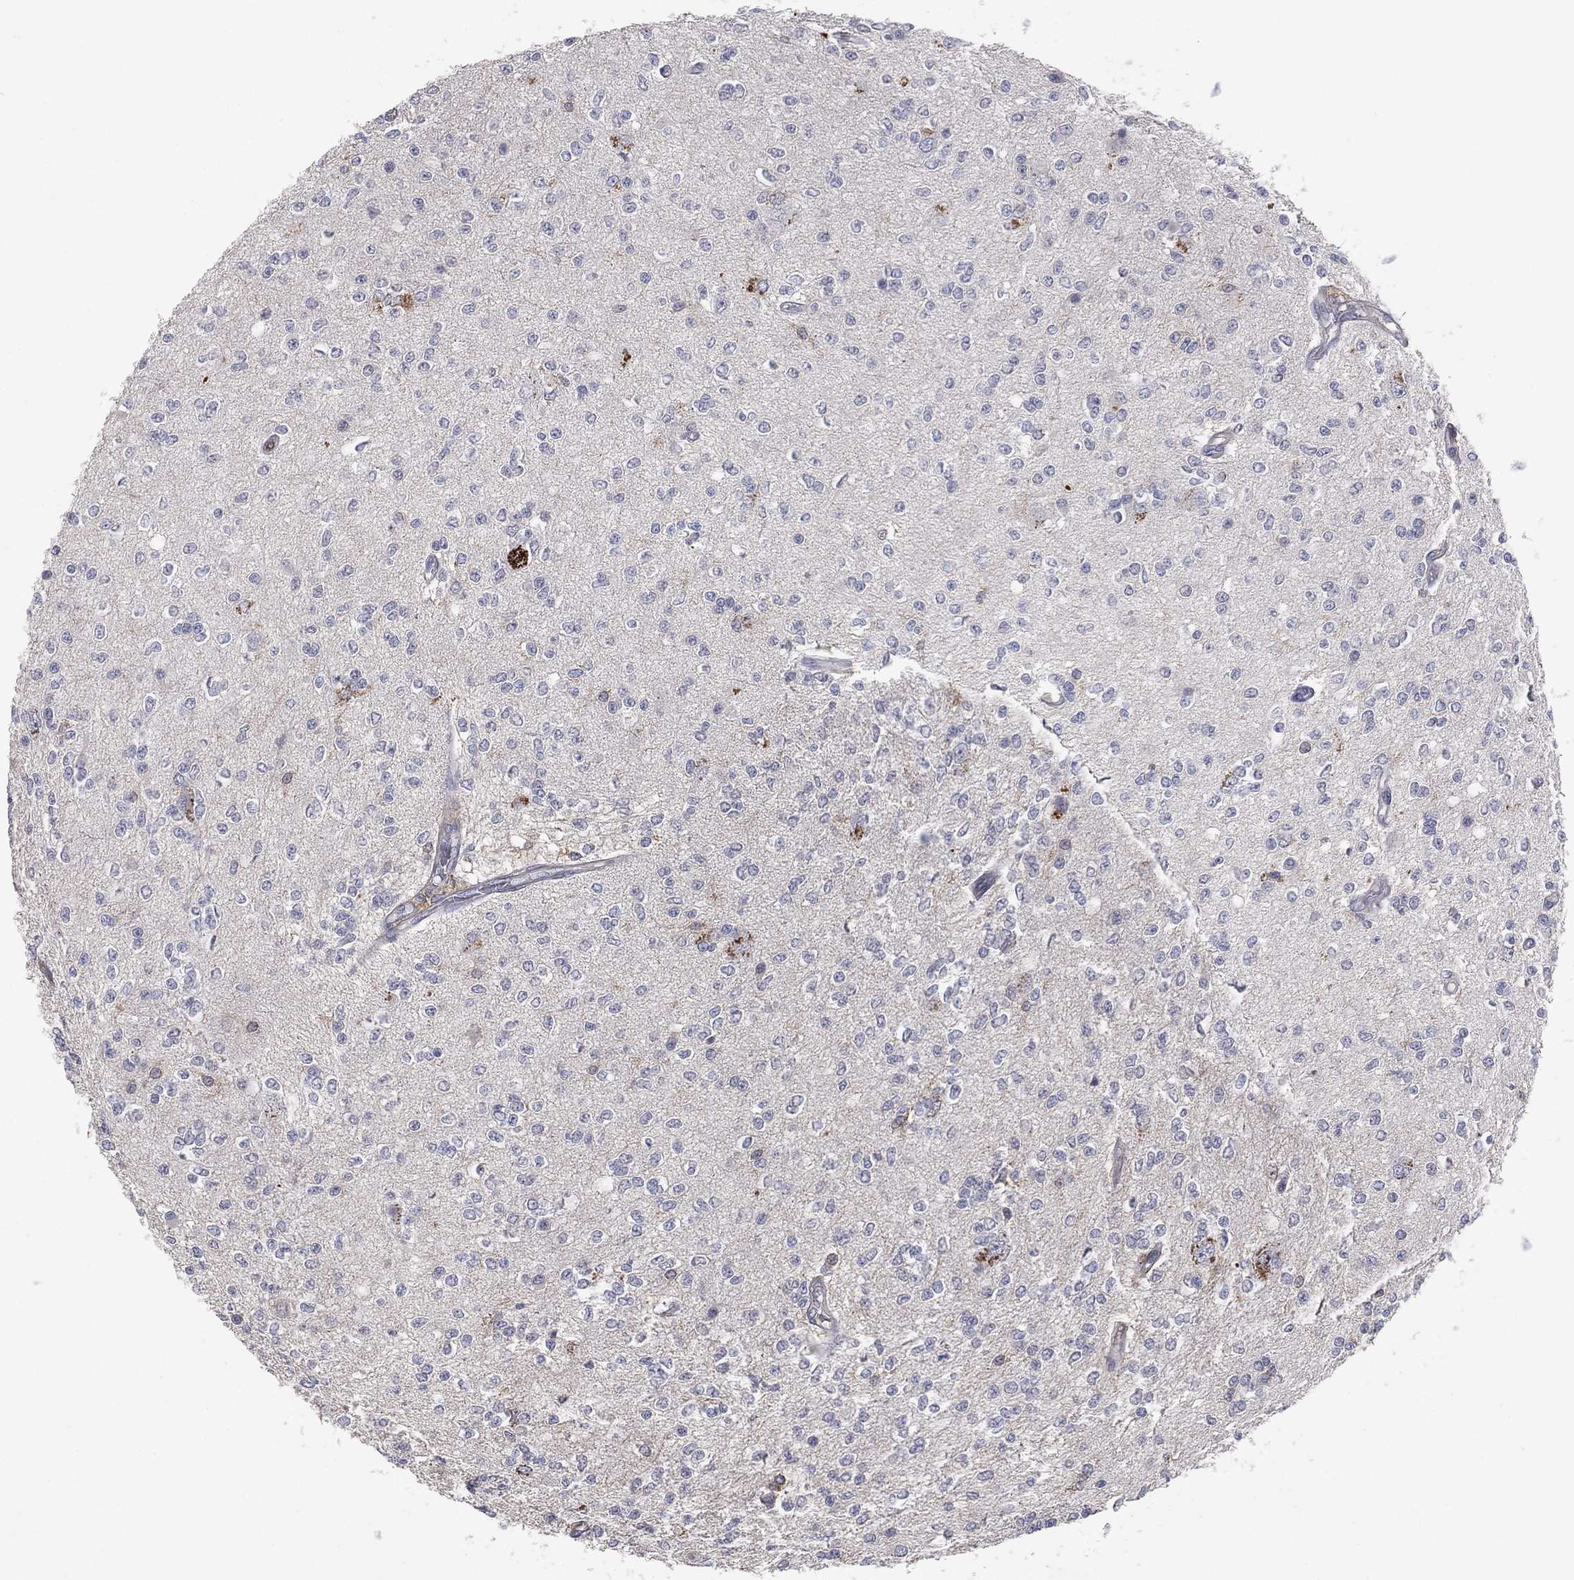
{"staining": {"intensity": "negative", "quantity": "none", "location": "none"}, "tissue": "glioma", "cell_type": "Tumor cells", "image_type": "cancer", "snomed": [{"axis": "morphology", "description": "Glioma, malignant, Low grade"}, {"axis": "topography", "description": "Brain"}], "caption": "IHC micrograph of neoplastic tissue: human glioma stained with DAB (3,3'-diaminobenzidine) demonstrates no significant protein positivity in tumor cells.", "gene": "DOCK8", "patient": {"sex": "male", "age": 67}}